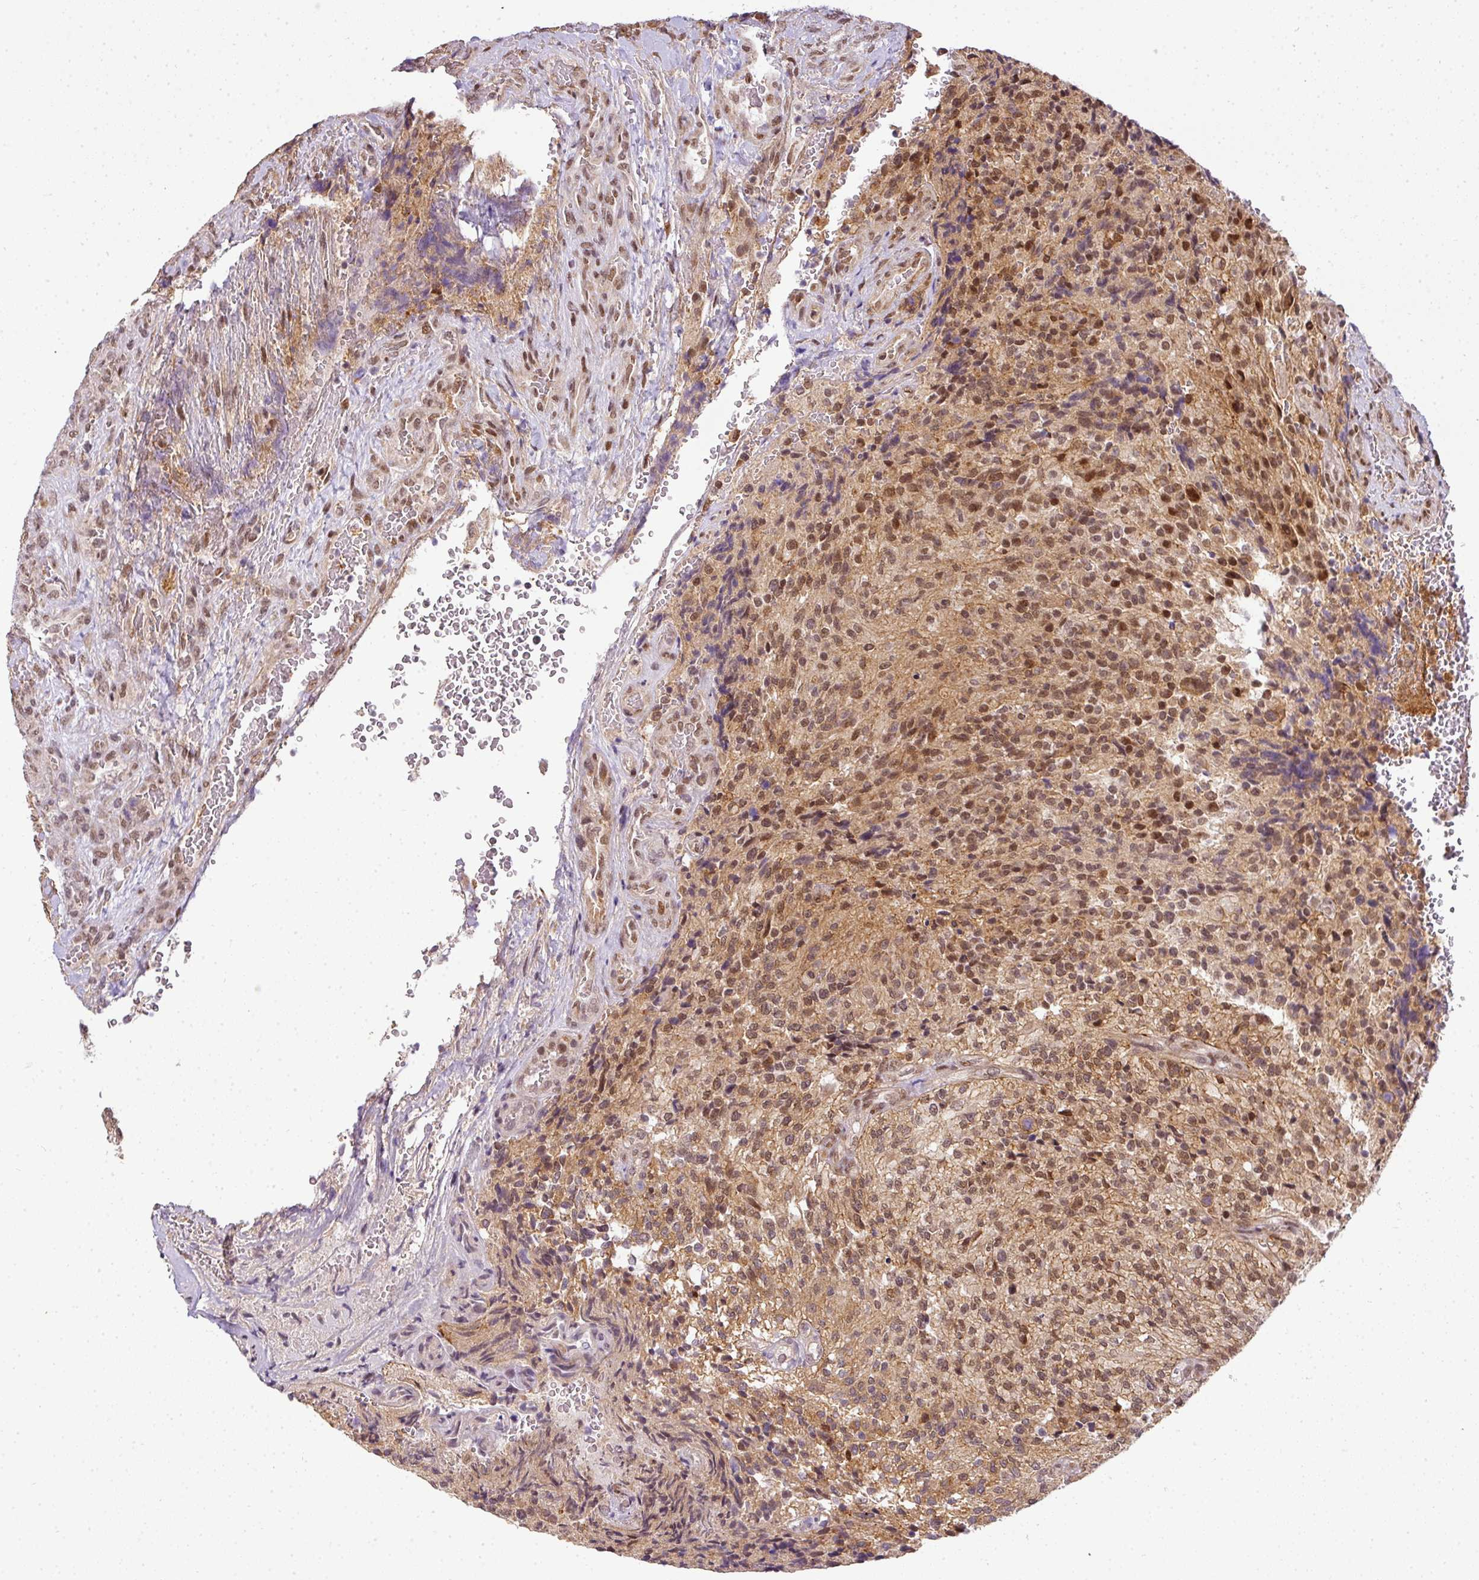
{"staining": {"intensity": "moderate", "quantity": ">75%", "location": "nuclear"}, "tissue": "glioma", "cell_type": "Tumor cells", "image_type": "cancer", "snomed": [{"axis": "morphology", "description": "Normal tissue, NOS"}, {"axis": "morphology", "description": "Glioma, malignant, High grade"}, {"axis": "topography", "description": "Cerebral cortex"}], "caption": "Immunohistochemistry photomicrograph of human glioma stained for a protein (brown), which exhibits medium levels of moderate nuclear positivity in about >75% of tumor cells.", "gene": "C1orf226", "patient": {"sex": "male", "age": 56}}